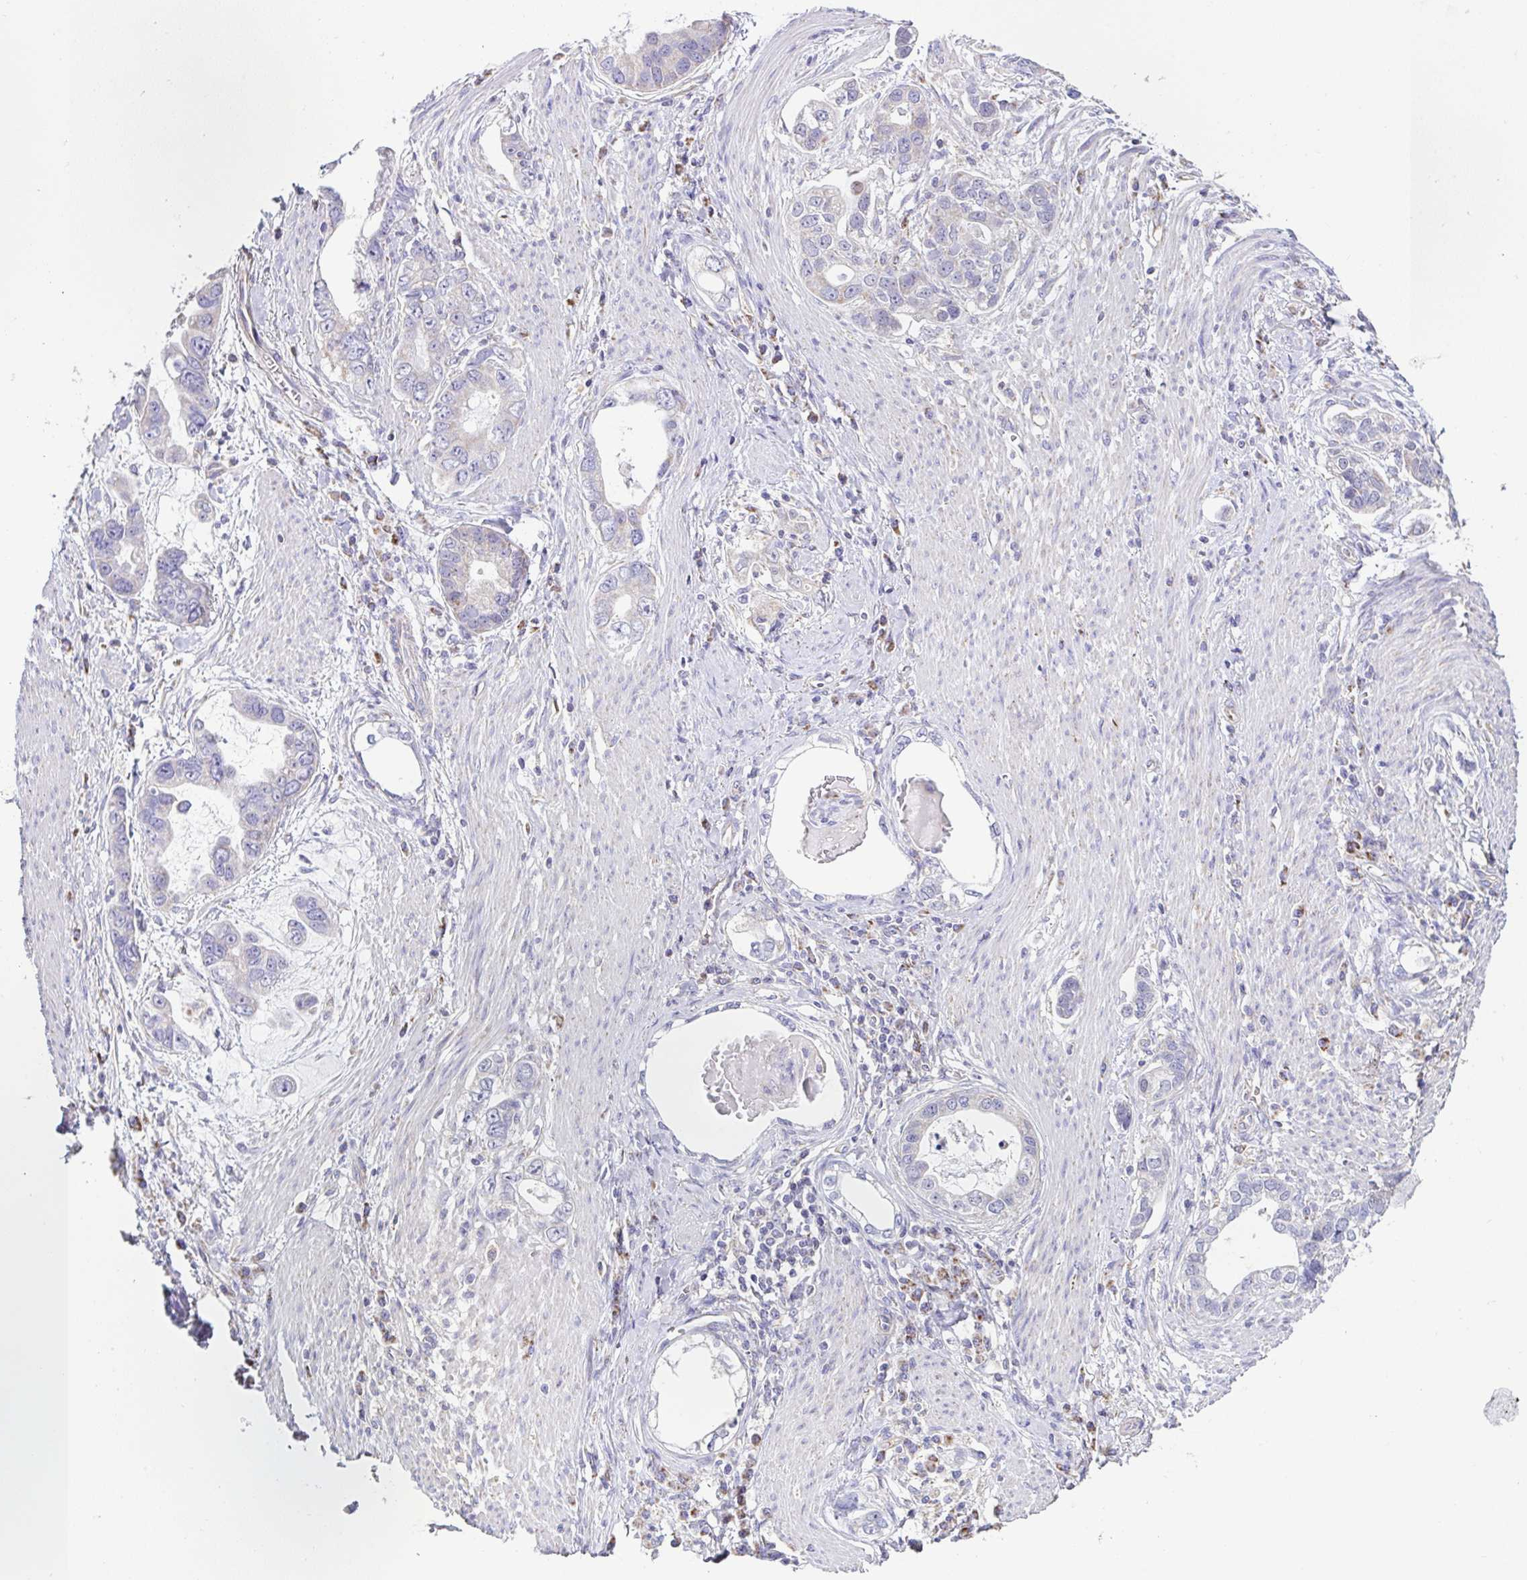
{"staining": {"intensity": "negative", "quantity": "none", "location": "none"}, "tissue": "stomach cancer", "cell_type": "Tumor cells", "image_type": "cancer", "snomed": [{"axis": "morphology", "description": "Adenocarcinoma, NOS"}, {"axis": "topography", "description": "Stomach, lower"}], "caption": "Human stomach adenocarcinoma stained for a protein using IHC displays no staining in tumor cells.", "gene": "DOK7", "patient": {"sex": "female", "age": 93}}